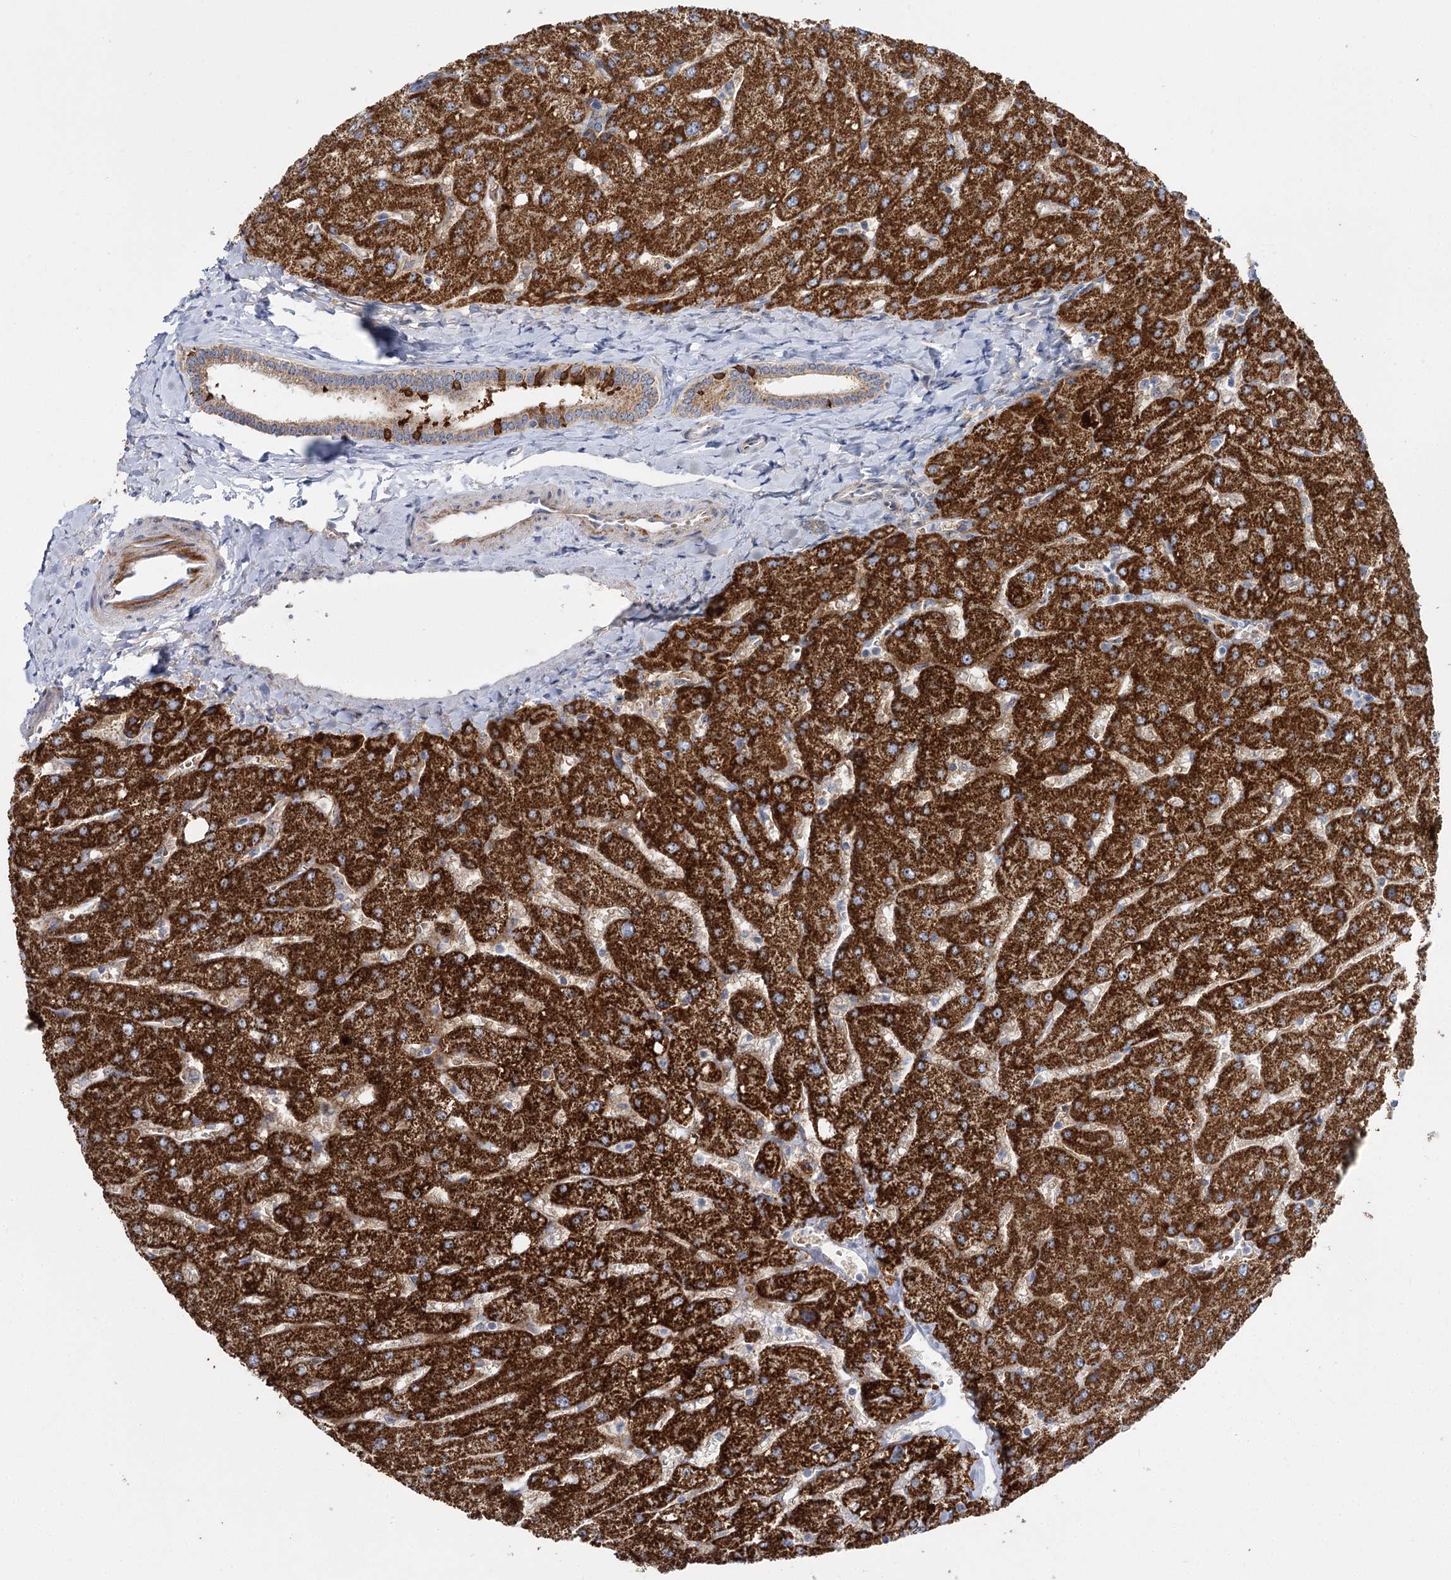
{"staining": {"intensity": "strong", "quantity": "<25%", "location": "cytoplasmic/membranous"}, "tissue": "liver", "cell_type": "Cholangiocytes", "image_type": "normal", "snomed": [{"axis": "morphology", "description": "Normal tissue, NOS"}, {"axis": "topography", "description": "Liver"}], "caption": "IHC of benign human liver demonstrates medium levels of strong cytoplasmic/membranous staining in approximately <25% of cholangiocytes.", "gene": "SUOX", "patient": {"sex": "male", "age": 55}}